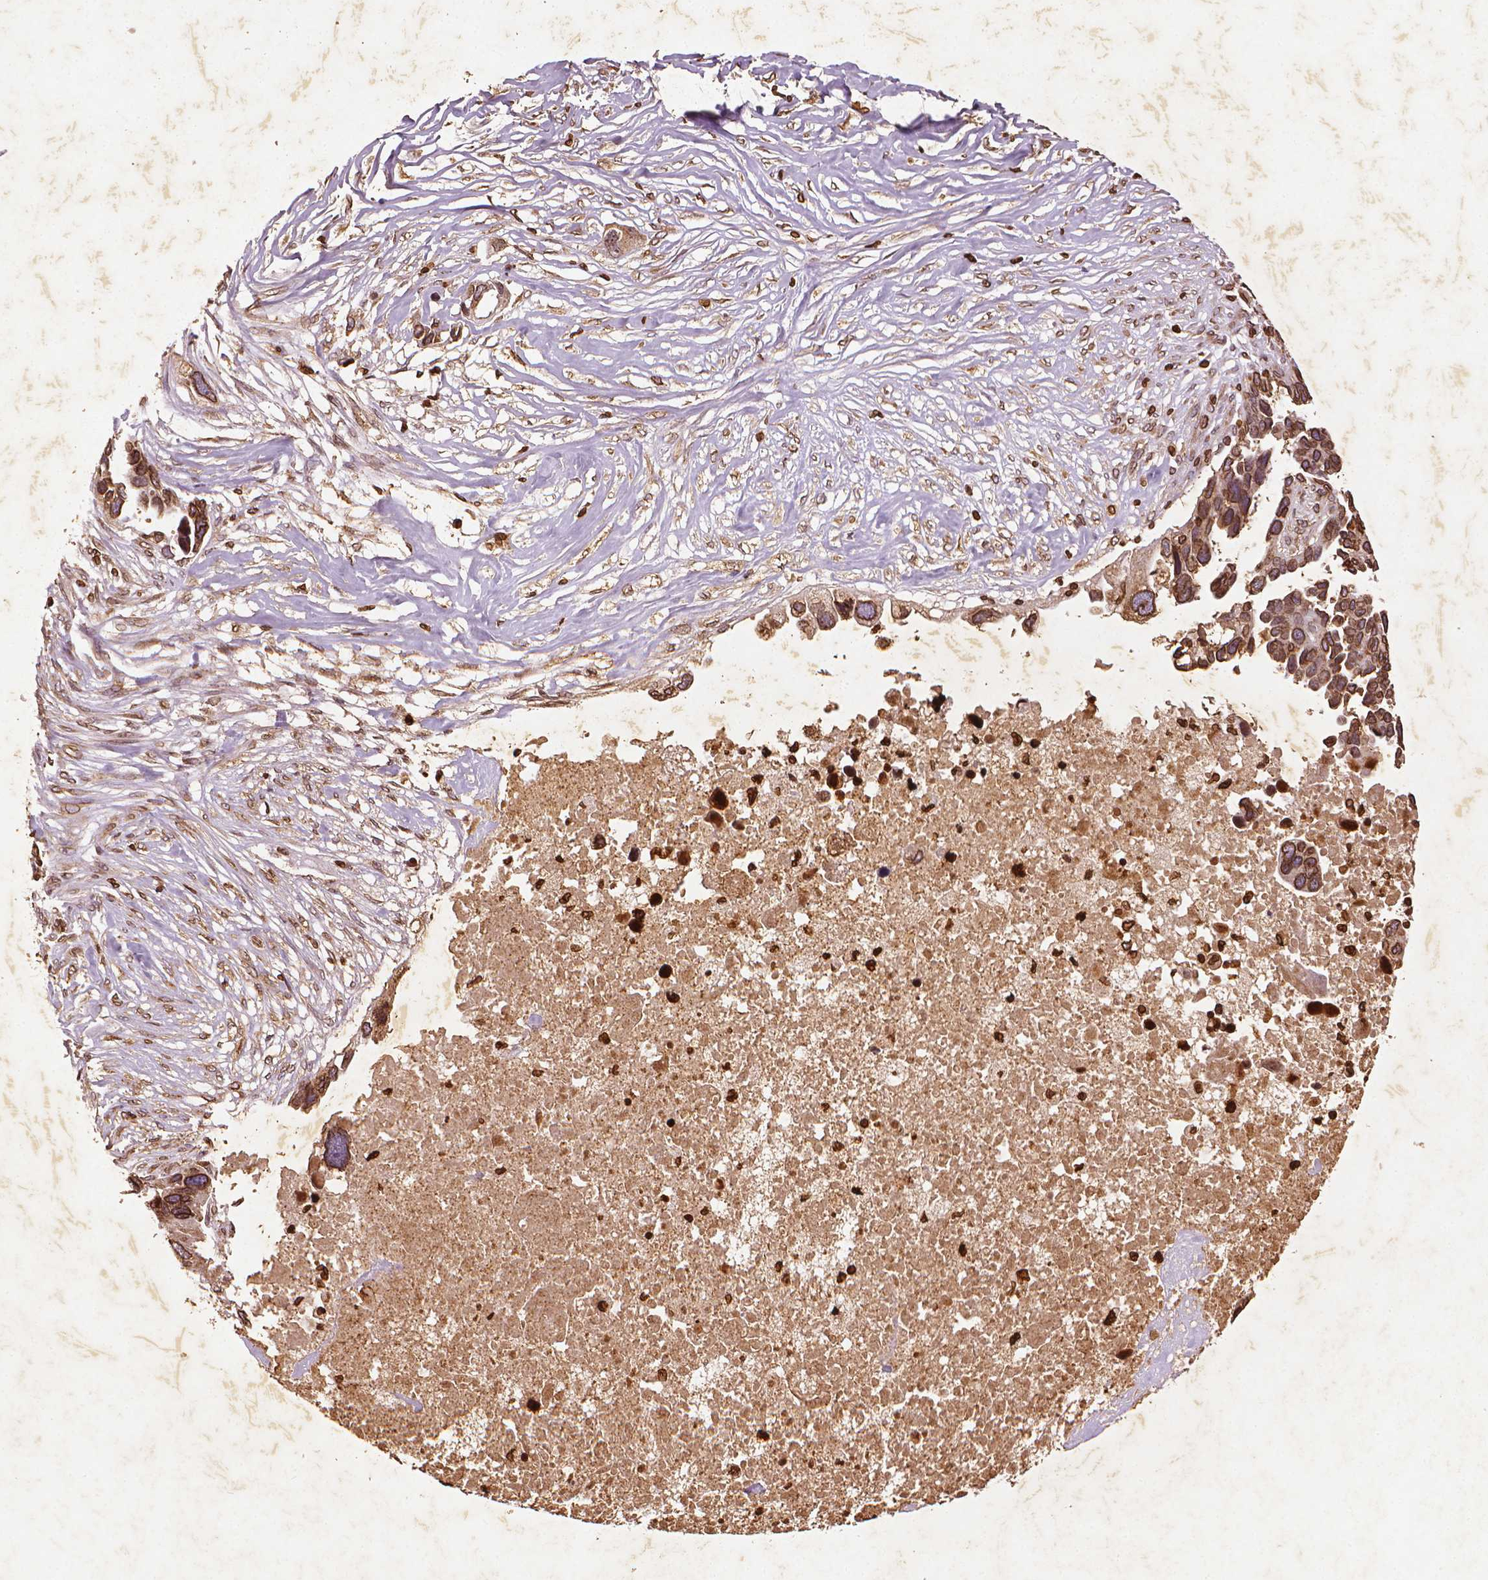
{"staining": {"intensity": "strong", "quantity": ">75%", "location": "cytoplasmic/membranous,nuclear"}, "tissue": "ovarian cancer", "cell_type": "Tumor cells", "image_type": "cancer", "snomed": [{"axis": "morphology", "description": "Cystadenocarcinoma, serous, NOS"}, {"axis": "topography", "description": "Ovary"}], "caption": "Tumor cells reveal strong cytoplasmic/membranous and nuclear staining in about >75% of cells in ovarian cancer (serous cystadenocarcinoma). (DAB (3,3'-diaminobenzidine) = brown stain, brightfield microscopy at high magnification).", "gene": "LMNB1", "patient": {"sex": "female", "age": 54}}